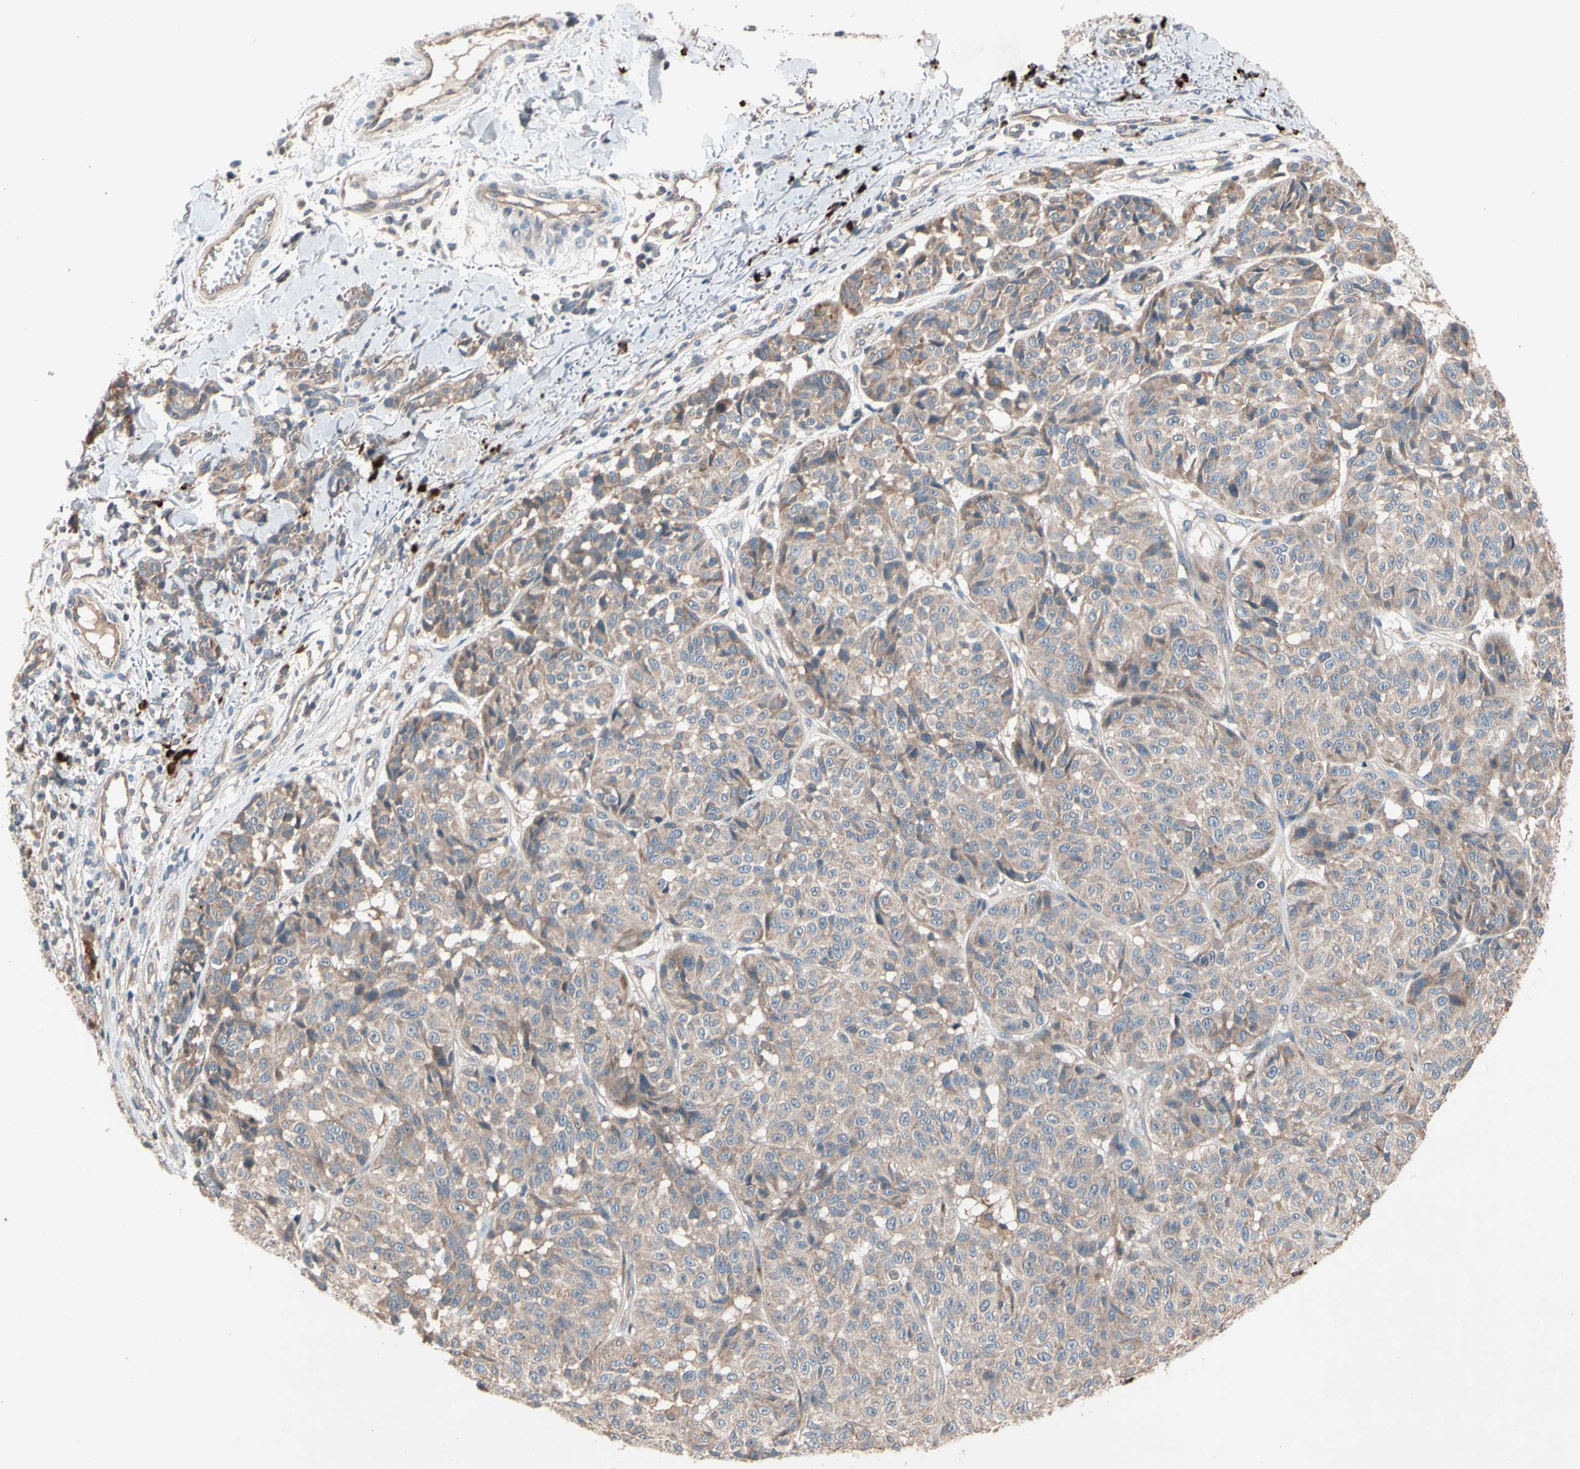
{"staining": {"intensity": "weak", "quantity": ">75%", "location": "cytoplasmic/membranous"}, "tissue": "melanoma", "cell_type": "Tumor cells", "image_type": "cancer", "snomed": [{"axis": "morphology", "description": "Malignant melanoma, NOS"}, {"axis": "topography", "description": "Skin"}], "caption": "IHC photomicrograph of malignant melanoma stained for a protein (brown), which displays low levels of weak cytoplasmic/membranous expression in about >75% of tumor cells.", "gene": "PRDX4", "patient": {"sex": "female", "age": 46}}